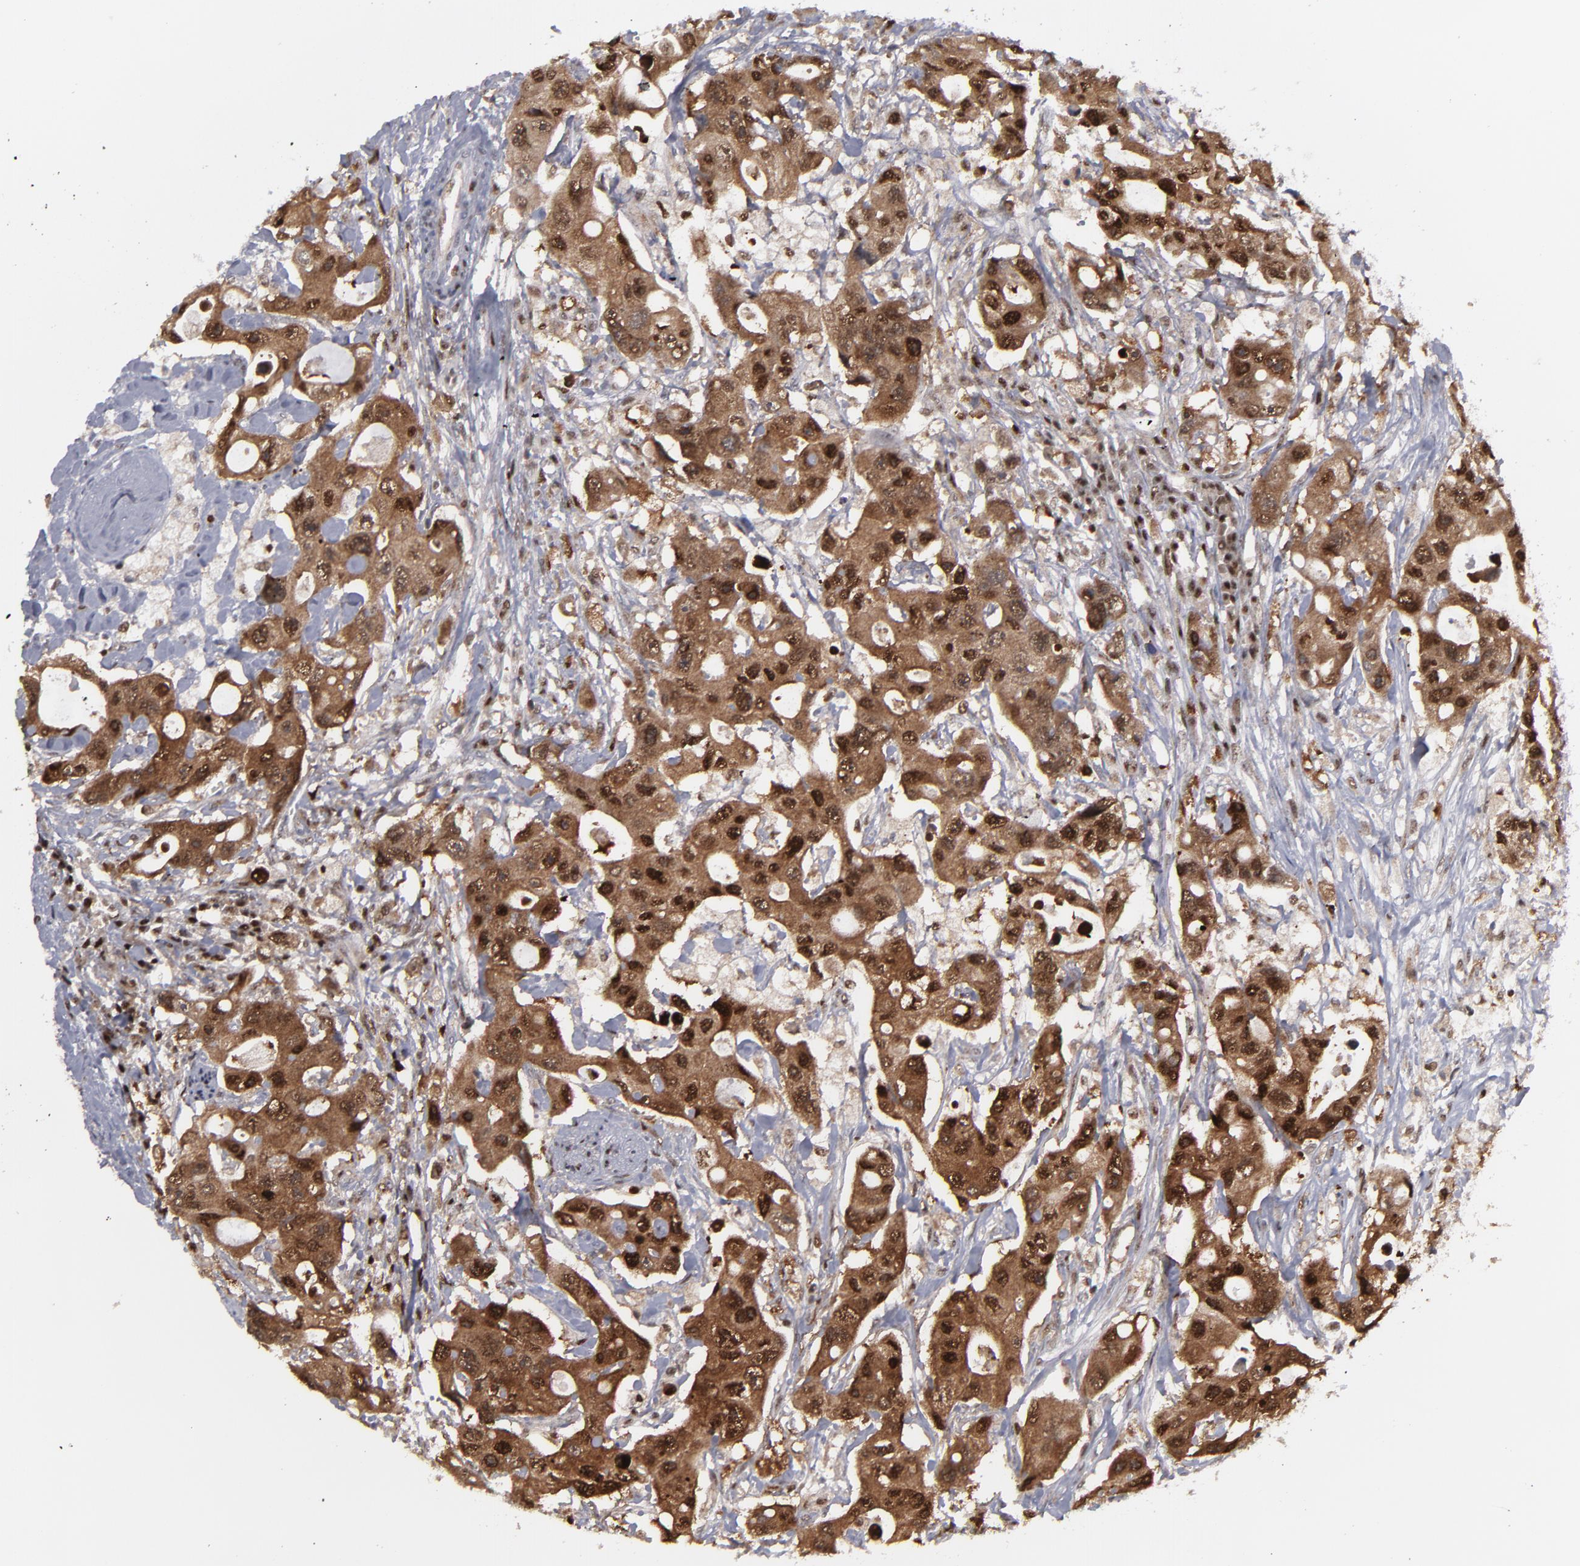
{"staining": {"intensity": "strong", "quantity": ">75%", "location": "cytoplasmic/membranous,nuclear"}, "tissue": "colorectal cancer", "cell_type": "Tumor cells", "image_type": "cancer", "snomed": [{"axis": "morphology", "description": "Adenocarcinoma, NOS"}, {"axis": "topography", "description": "Colon"}], "caption": "Protein expression by IHC exhibits strong cytoplasmic/membranous and nuclear staining in about >75% of tumor cells in adenocarcinoma (colorectal).", "gene": "GSR", "patient": {"sex": "female", "age": 46}}